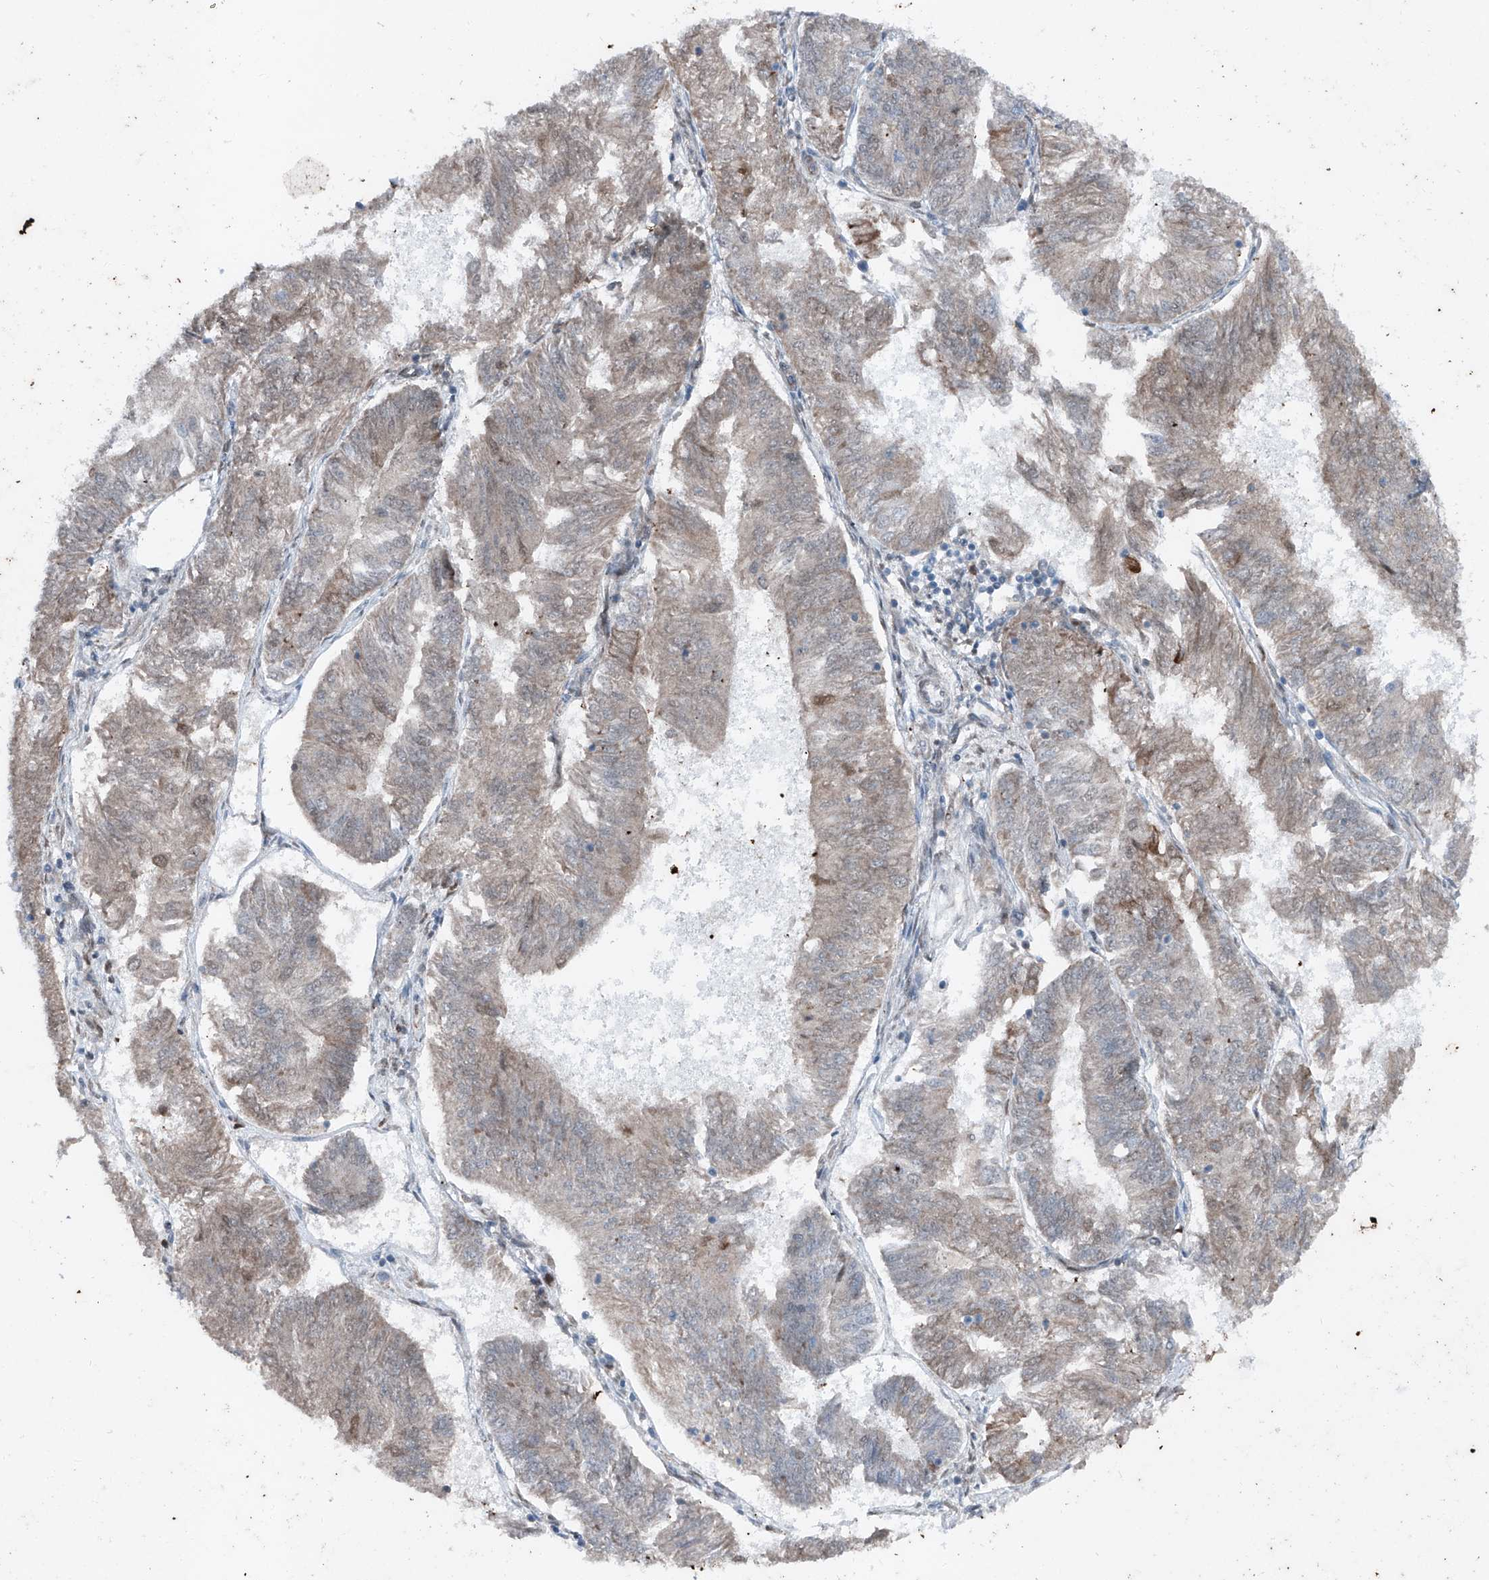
{"staining": {"intensity": "weak", "quantity": ">75%", "location": "cytoplasmic/membranous"}, "tissue": "endometrial cancer", "cell_type": "Tumor cells", "image_type": "cancer", "snomed": [{"axis": "morphology", "description": "Adenocarcinoma, NOS"}, {"axis": "topography", "description": "Endometrium"}], "caption": "Protein staining by immunohistochemistry displays weak cytoplasmic/membranous staining in approximately >75% of tumor cells in endometrial adenocarcinoma. The staining was performed using DAB (3,3'-diaminobenzidine), with brown indicating positive protein expression. Nuclei are stained blue with hematoxylin.", "gene": "DYRK1B", "patient": {"sex": "female", "age": 58}}